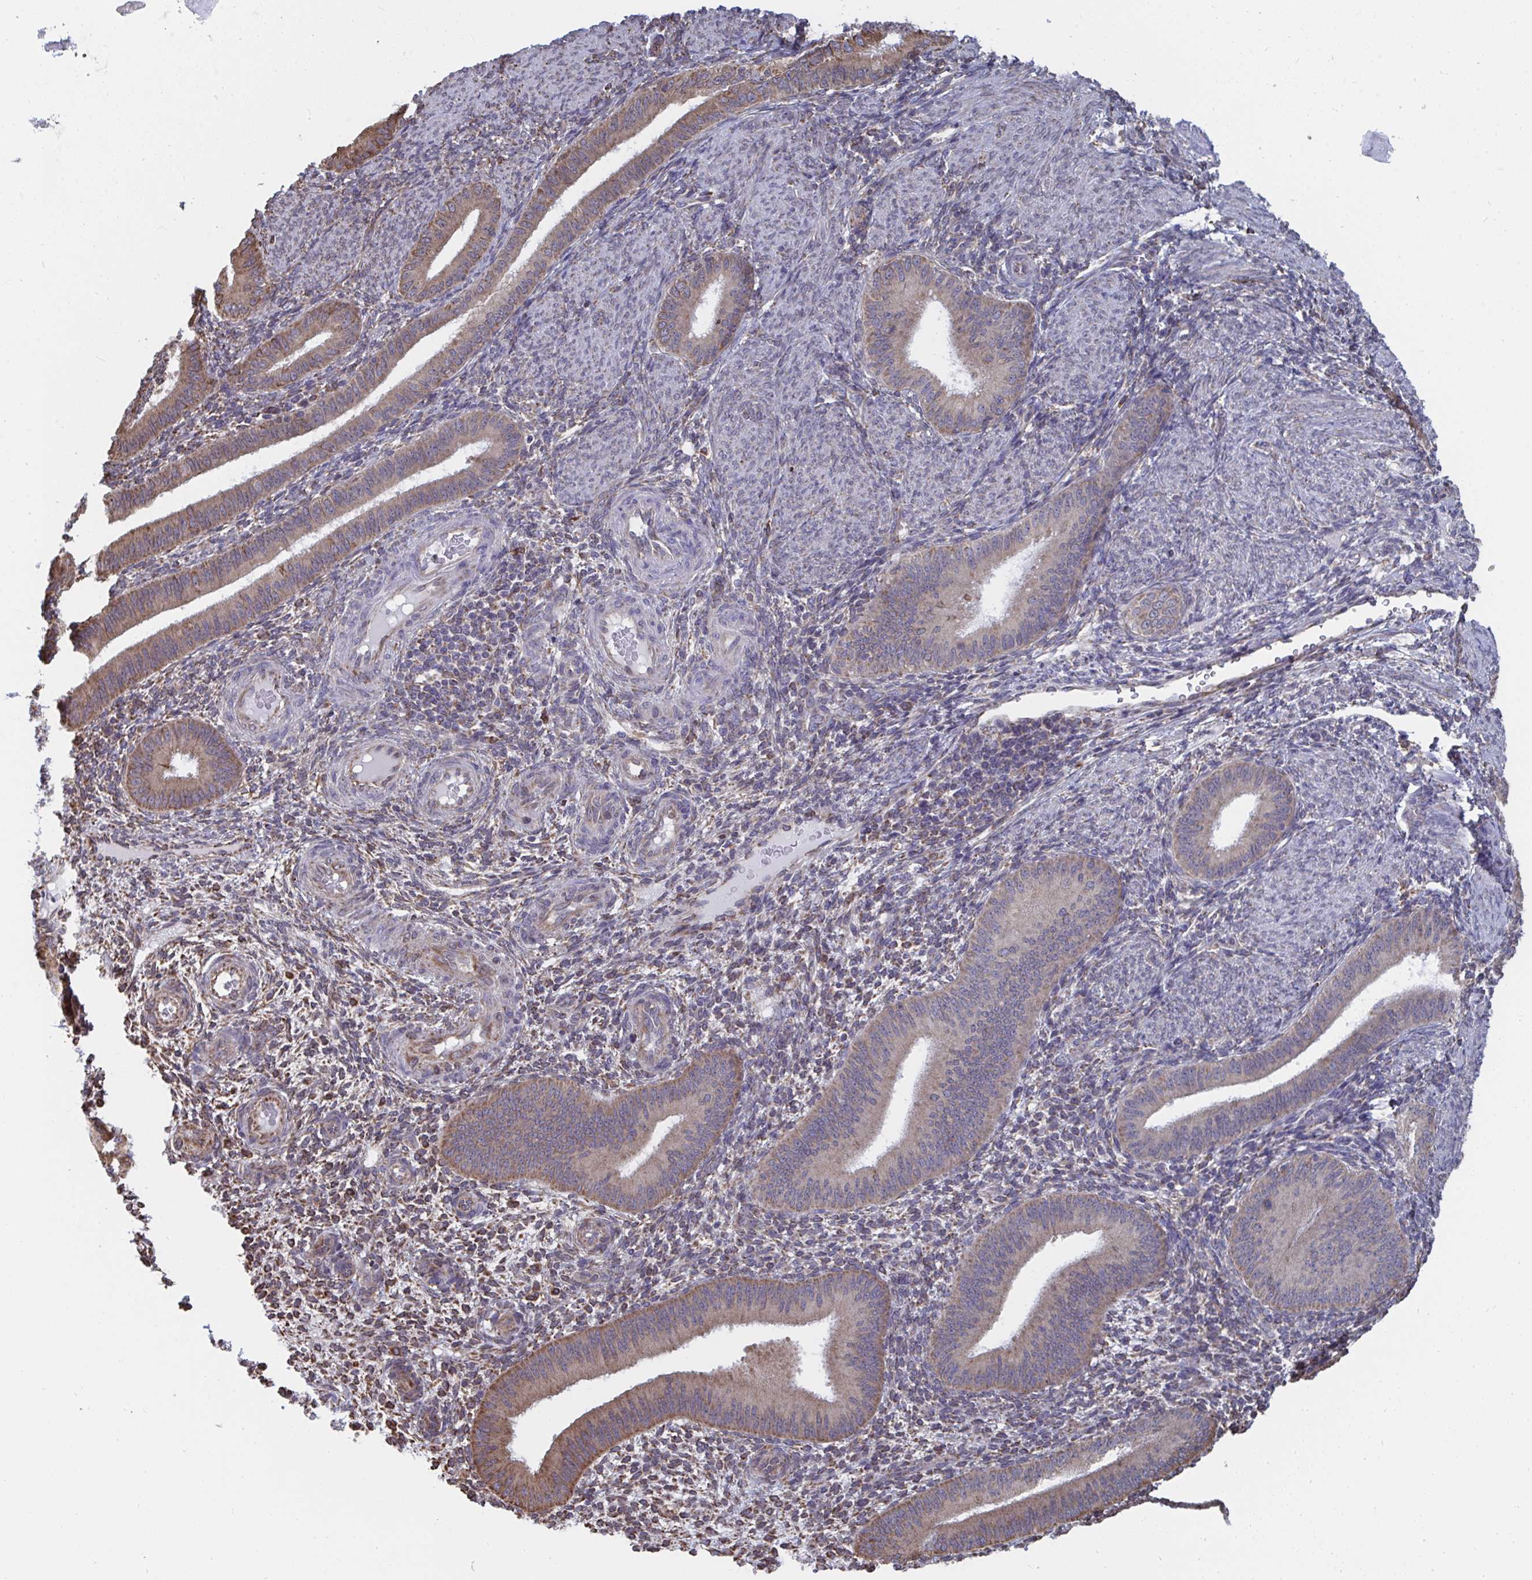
{"staining": {"intensity": "negative", "quantity": "none", "location": "none"}, "tissue": "endometrium", "cell_type": "Cells in endometrial stroma", "image_type": "normal", "snomed": [{"axis": "morphology", "description": "Normal tissue, NOS"}, {"axis": "topography", "description": "Endometrium"}], "caption": "Immunohistochemical staining of normal human endometrium shows no significant staining in cells in endometrial stroma. The staining is performed using DAB (3,3'-diaminobenzidine) brown chromogen with nuclei counter-stained in using hematoxylin.", "gene": "ELAVL1", "patient": {"sex": "female", "age": 39}}